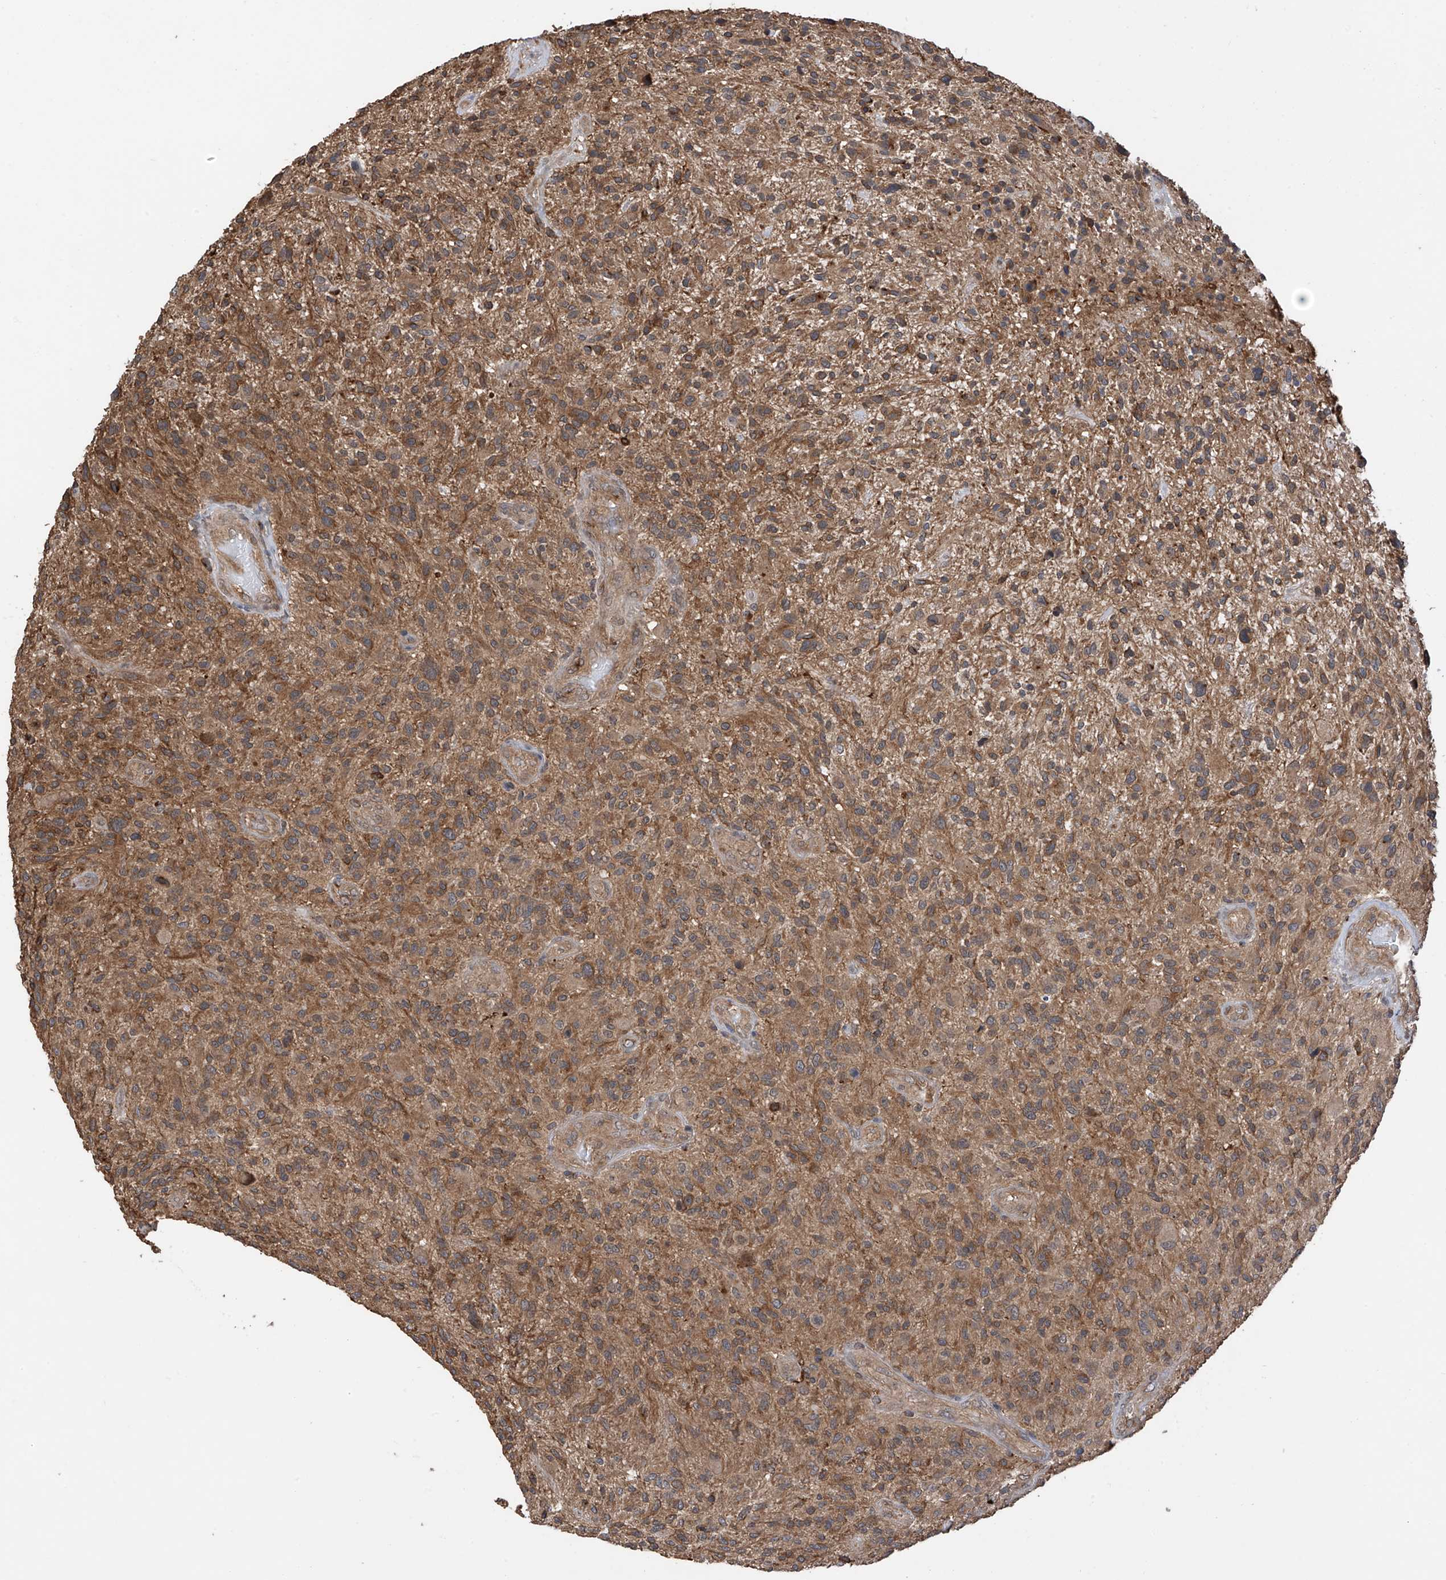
{"staining": {"intensity": "moderate", "quantity": ">75%", "location": "cytoplasmic/membranous"}, "tissue": "glioma", "cell_type": "Tumor cells", "image_type": "cancer", "snomed": [{"axis": "morphology", "description": "Glioma, malignant, High grade"}, {"axis": "topography", "description": "Brain"}], "caption": "Approximately >75% of tumor cells in human high-grade glioma (malignant) demonstrate moderate cytoplasmic/membranous protein staining as visualized by brown immunohistochemical staining.", "gene": "RPAIN", "patient": {"sex": "male", "age": 47}}